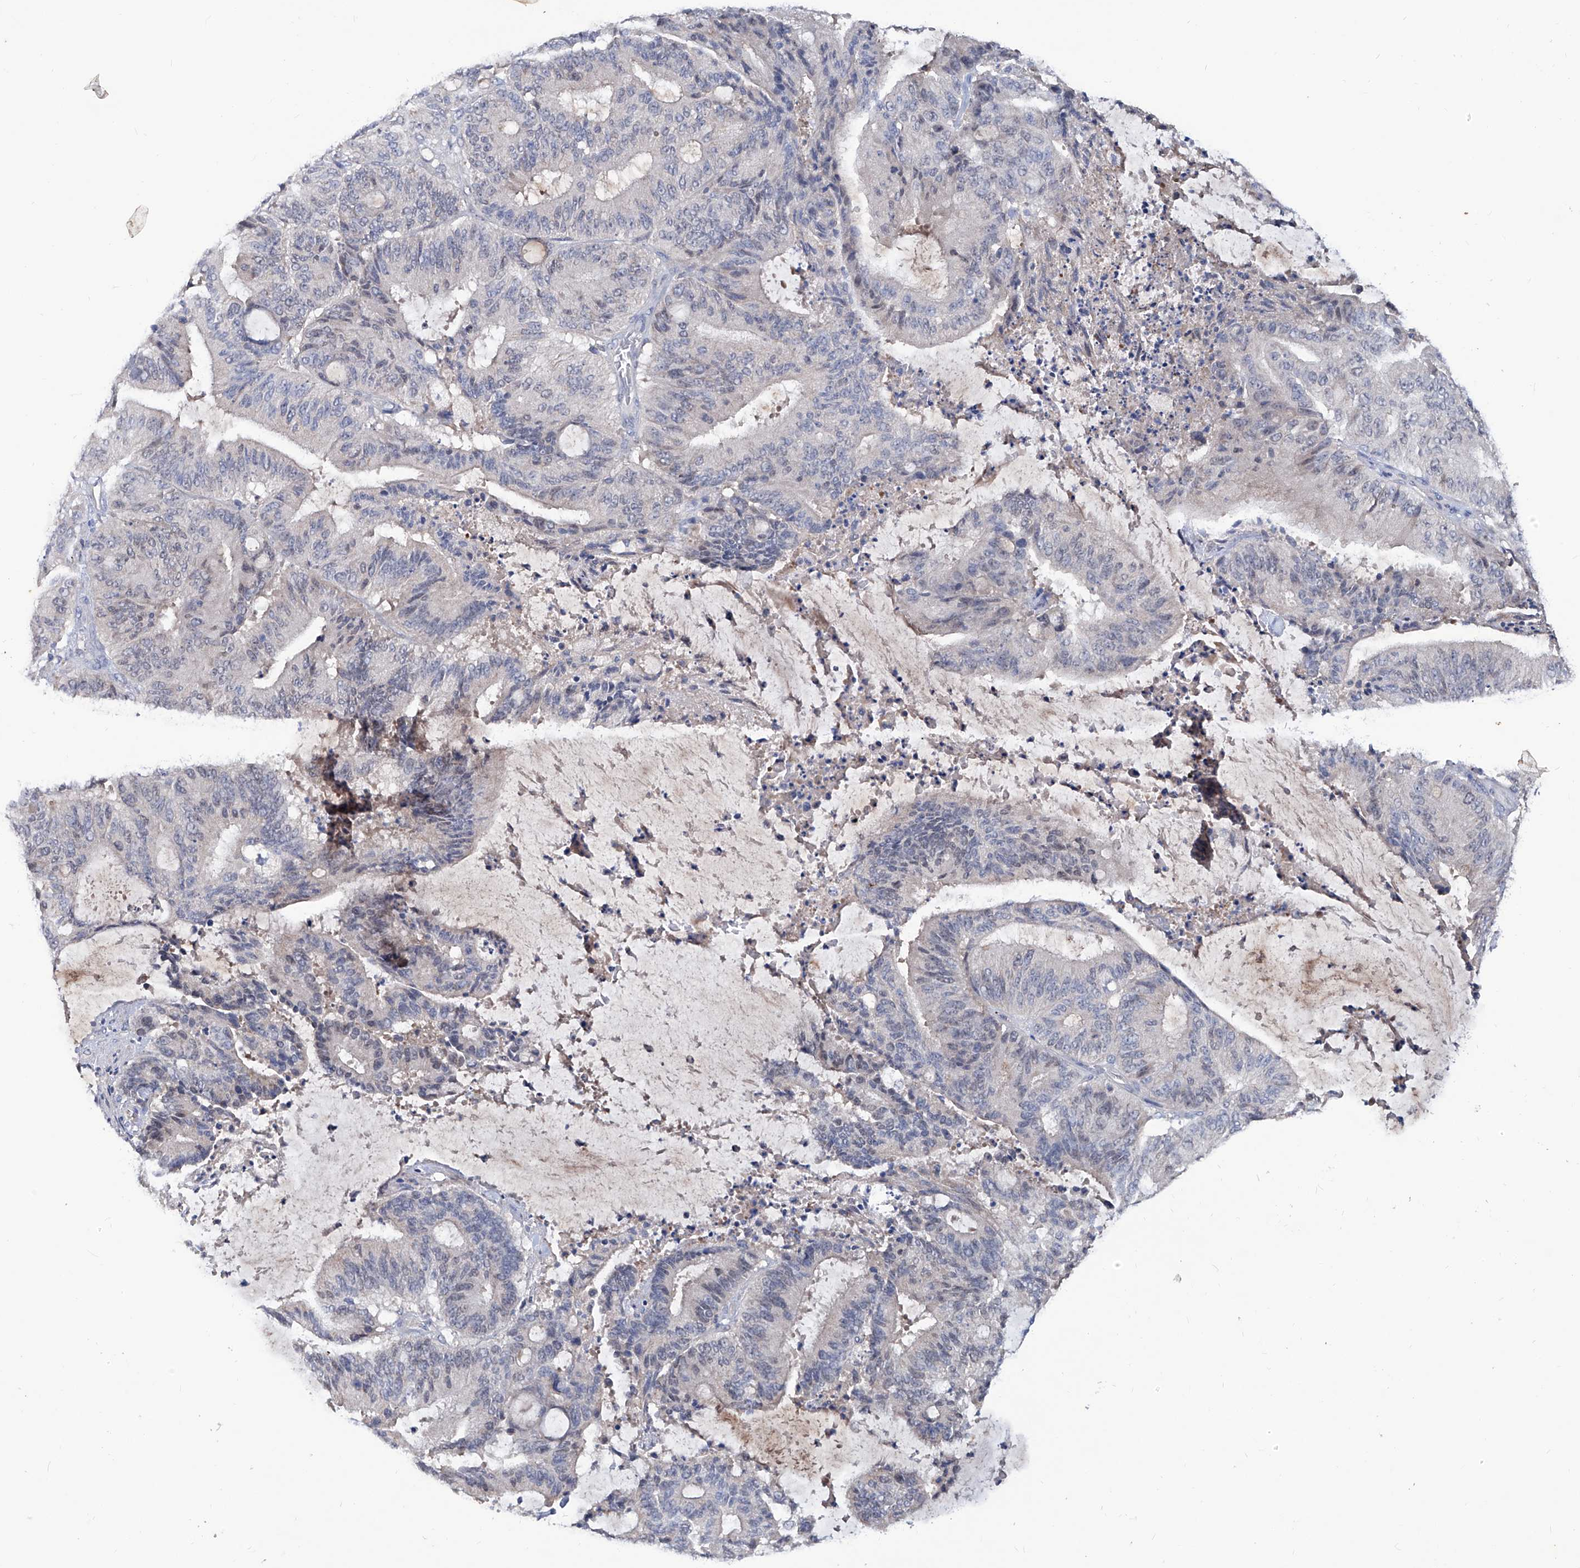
{"staining": {"intensity": "negative", "quantity": "none", "location": "none"}, "tissue": "liver cancer", "cell_type": "Tumor cells", "image_type": "cancer", "snomed": [{"axis": "morphology", "description": "Normal tissue, NOS"}, {"axis": "morphology", "description": "Cholangiocarcinoma"}, {"axis": "topography", "description": "Liver"}, {"axis": "topography", "description": "Peripheral nerve tissue"}], "caption": "This is an IHC image of human liver cancer (cholangiocarcinoma). There is no staining in tumor cells.", "gene": "KLHL17", "patient": {"sex": "female", "age": 73}}